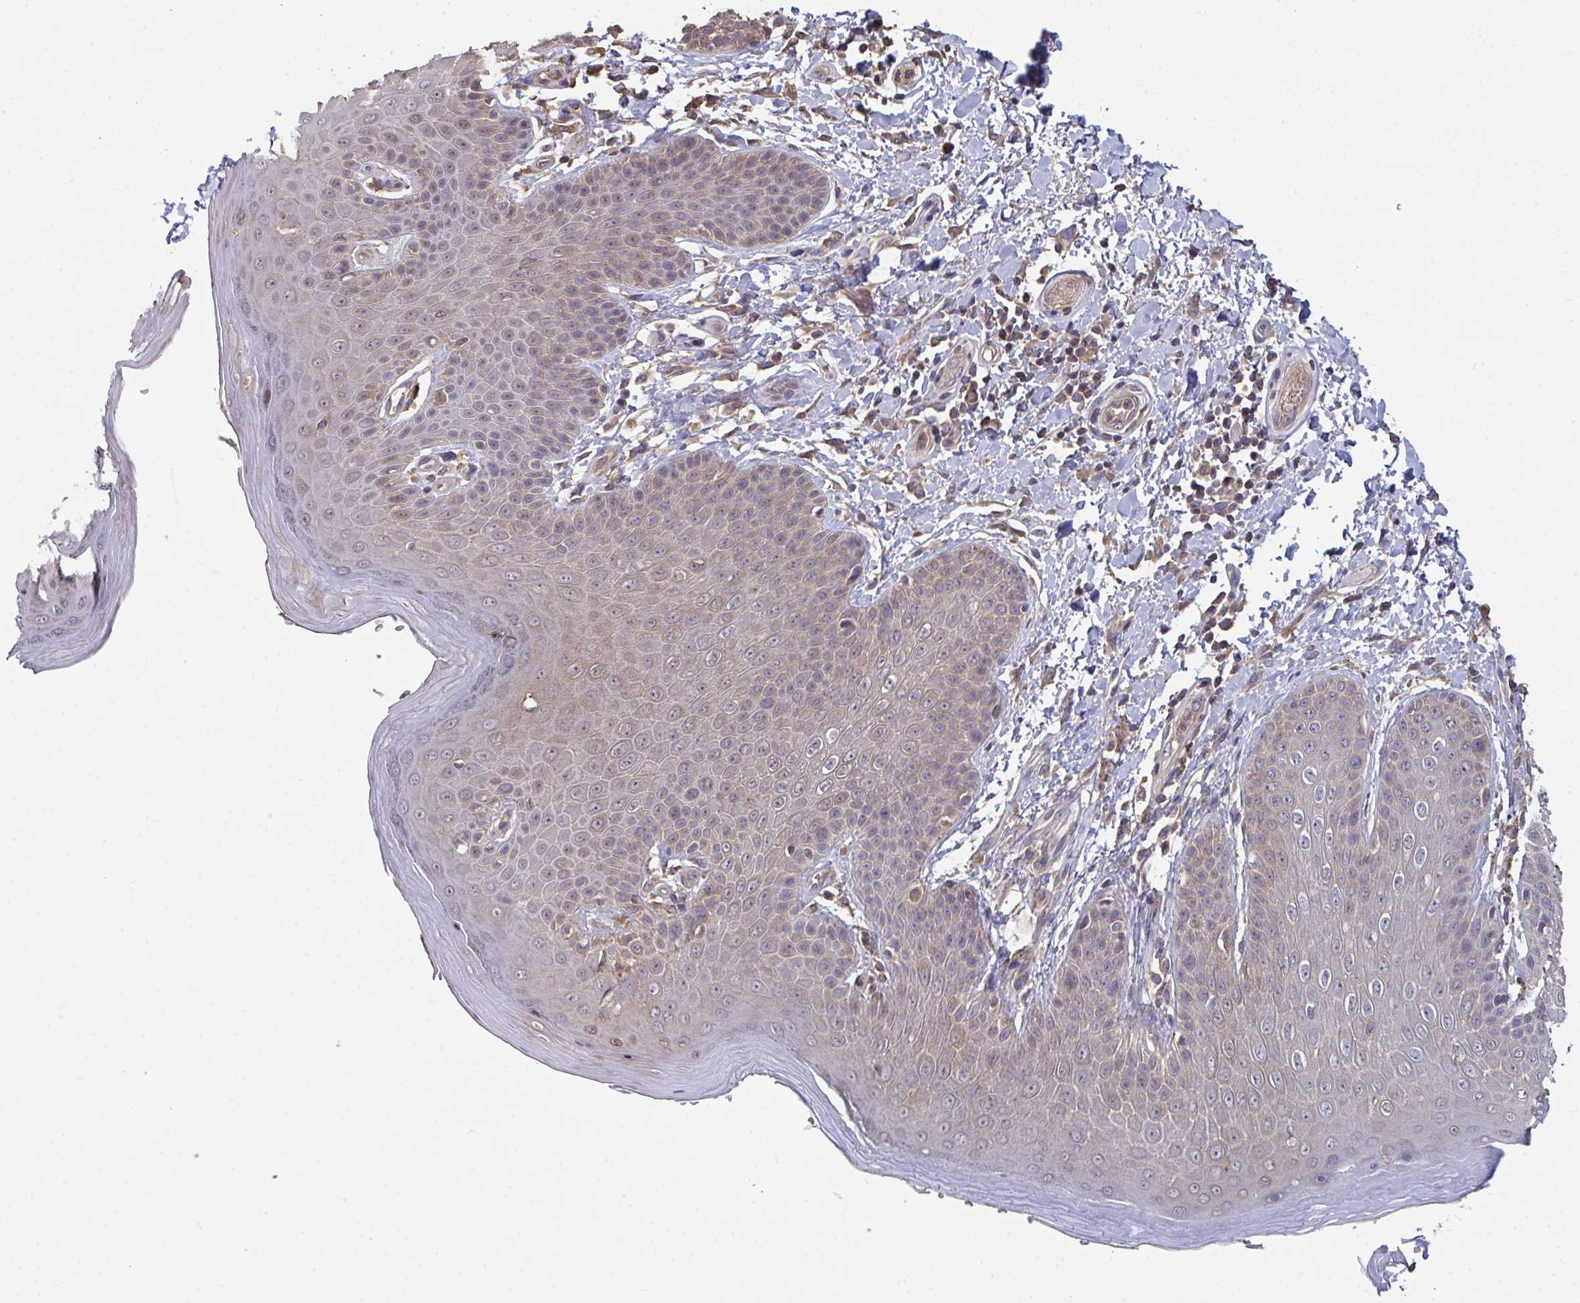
{"staining": {"intensity": "weak", "quantity": "25%-75%", "location": "cytoplasmic/membranous,nuclear"}, "tissue": "skin", "cell_type": "Epidermal cells", "image_type": "normal", "snomed": [{"axis": "morphology", "description": "Normal tissue, NOS"}, {"axis": "topography", "description": "Peripheral nerve tissue"}], "caption": "Skin stained with IHC exhibits weak cytoplasmic/membranous,nuclear positivity in about 25%-75% of epidermal cells.", "gene": "TTC9C", "patient": {"sex": "male", "age": 51}}